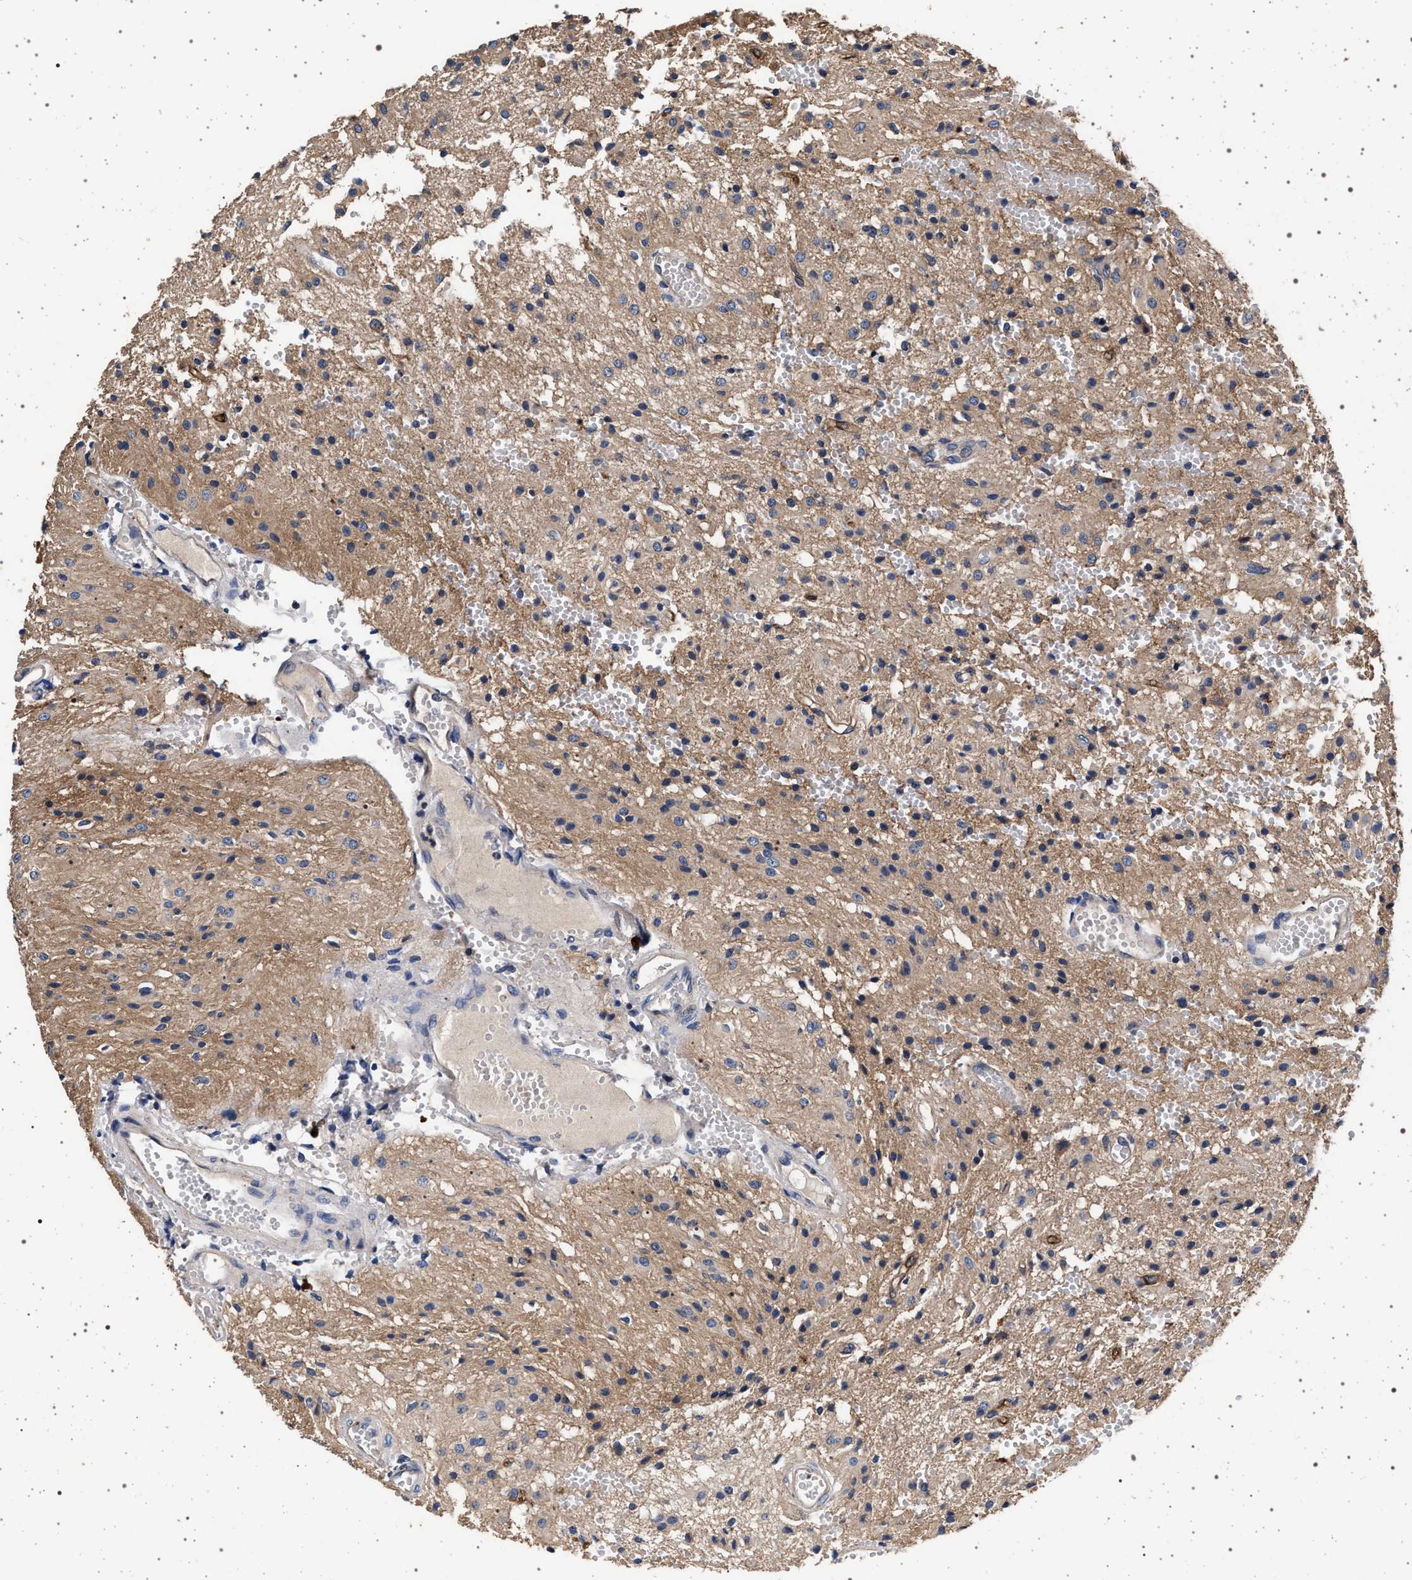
{"staining": {"intensity": "weak", "quantity": ">75%", "location": "cytoplasmic/membranous"}, "tissue": "glioma", "cell_type": "Tumor cells", "image_type": "cancer", "snomed": [{"axis": "morphology", "description": "Glioma, malignant, High grade"}, {"axis": "topography", "description": "Brain"}], "caption": "A micrograph showing weak cytoplasmic/membranous staining in about >75% of tumor cells in glioma, as visualized by brown immunohistochemical staining.", "gene": "MAP3K2", "patient": {"sex": "female", "age": 59}}